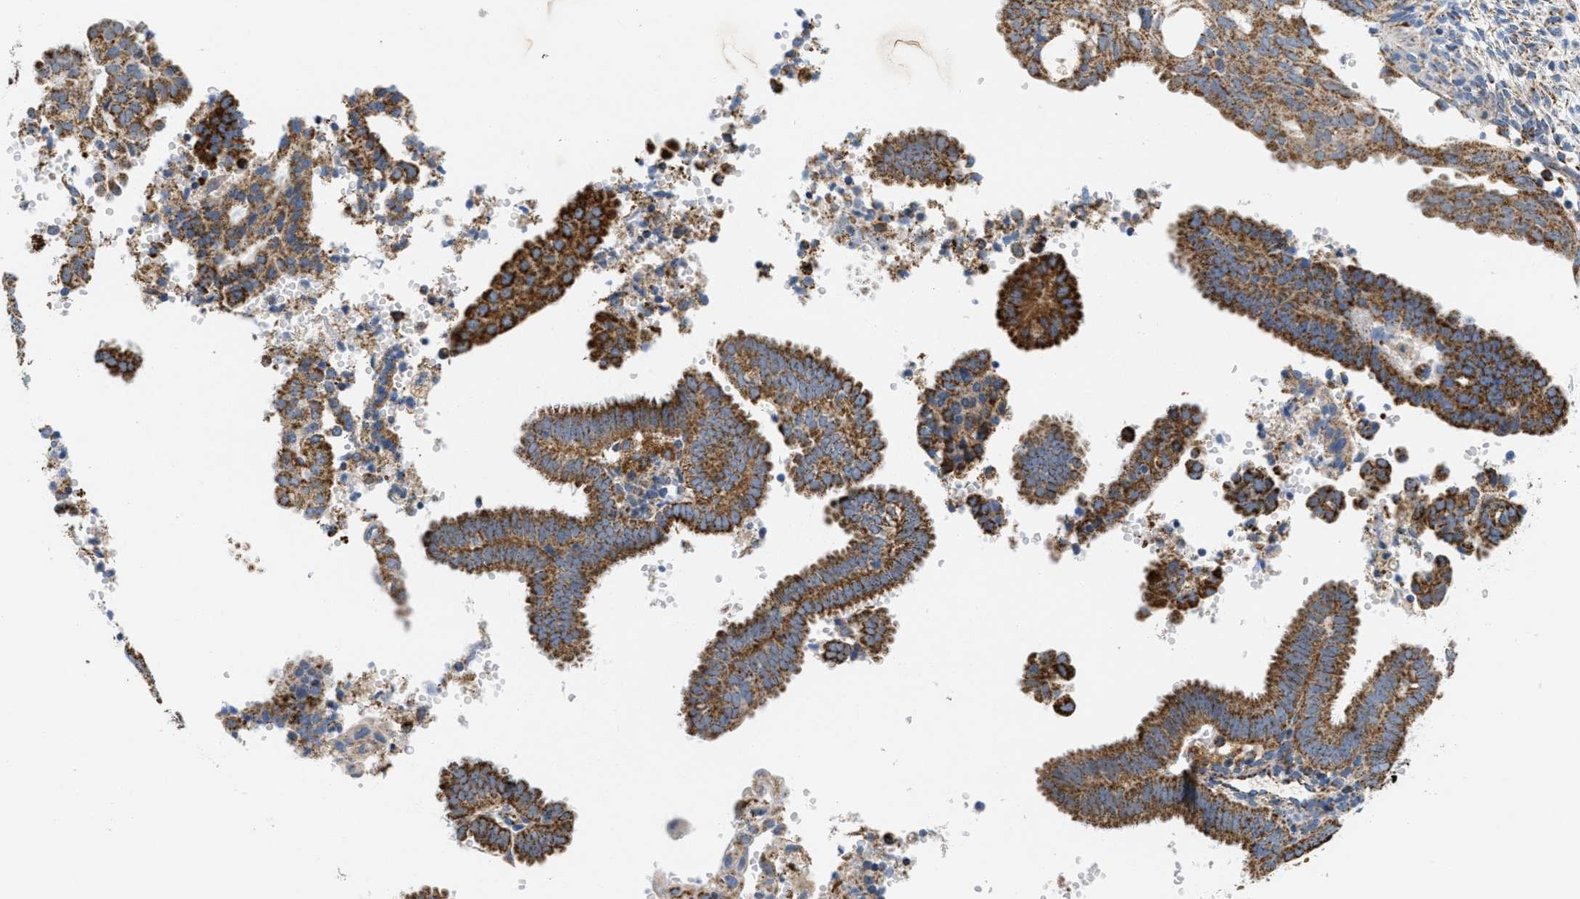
{"staining": {"intensity": "moderate", "quantity": ">75%", "location": "cytoplasmic/membranous"}, "tissue": "endometrial cancer", "cell_type": "Tumor cells", "image_type": "cancer", "snomed": [{"axis": "morphology", "description": "Adenocarcinoma, NOS"}, {"axis": "topography", "description": "Endometrium"}], "caption": "Immunohistochemical staining of endometrial cancer shows moderate cytoplasmic/membranous protein expression in approximately >75% of tumor cells.", "gene": "KCNJ5", "patient": {"sex": "female", "age": 58}}